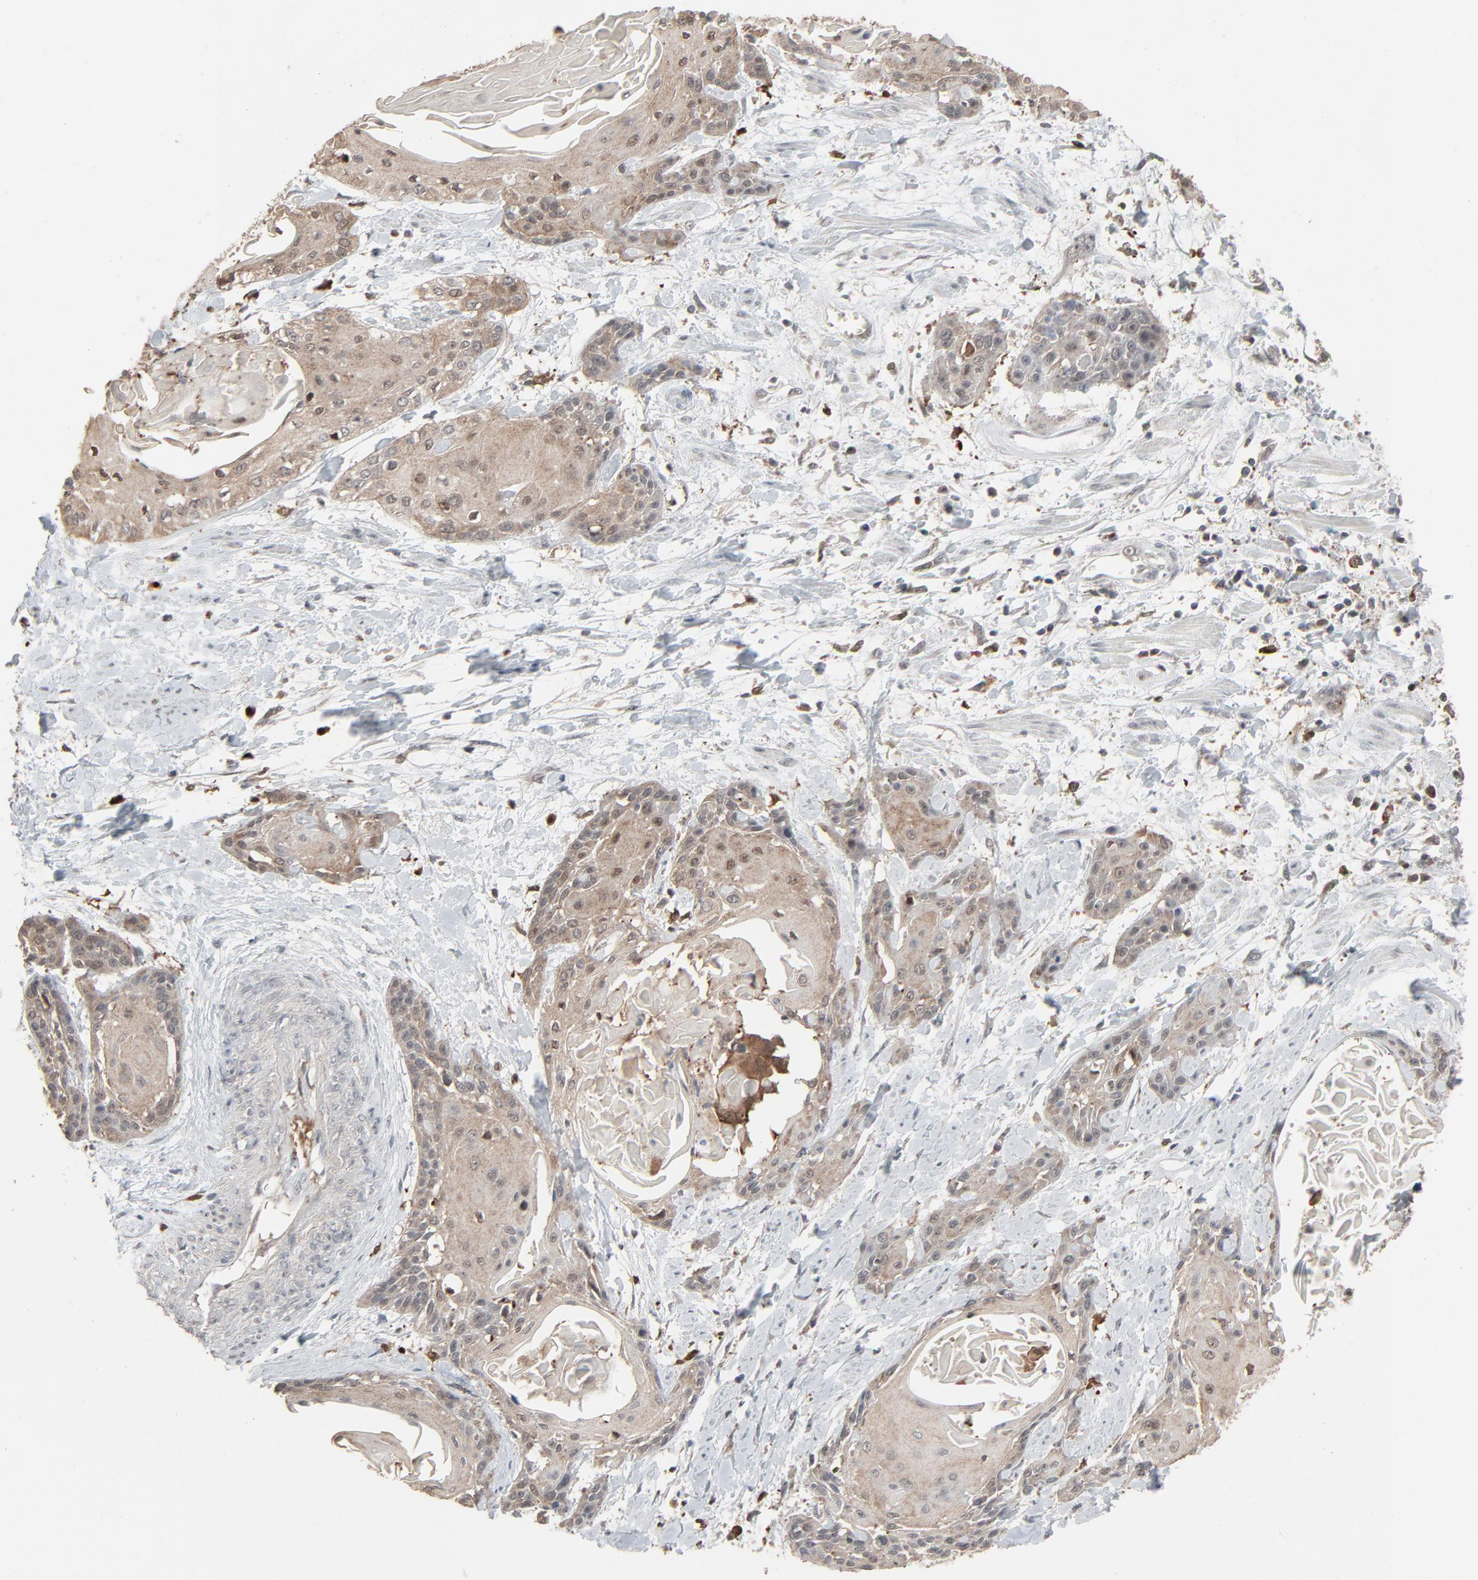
{"staining": {"intensity": "weak", "quantity": ">75%", "location": "cytoplasmic/membranous"}, "tissue": "cervical cancer", "cell_type": "Tumor cells", "image_type": "cancer", "snomed": [{"axis": "morphology", "description": "Squamous cell carcinoma, NOS"}, {"axis": "topography", "description": "Cervix"}], "caption": "Immunohistochemistry (IHC) histopathology image of neoplastic tissue: human squamous cell carcinoma (cervical) stained using IHC demonstrates low levels of weak protein expression localized specifically in the cytoplasmic/membranous of tumor cells, appearing as a cytoplasmic/membranous brown color.", "gene": "DOCK8", "patient": {"sex": "female", "age": 57}}